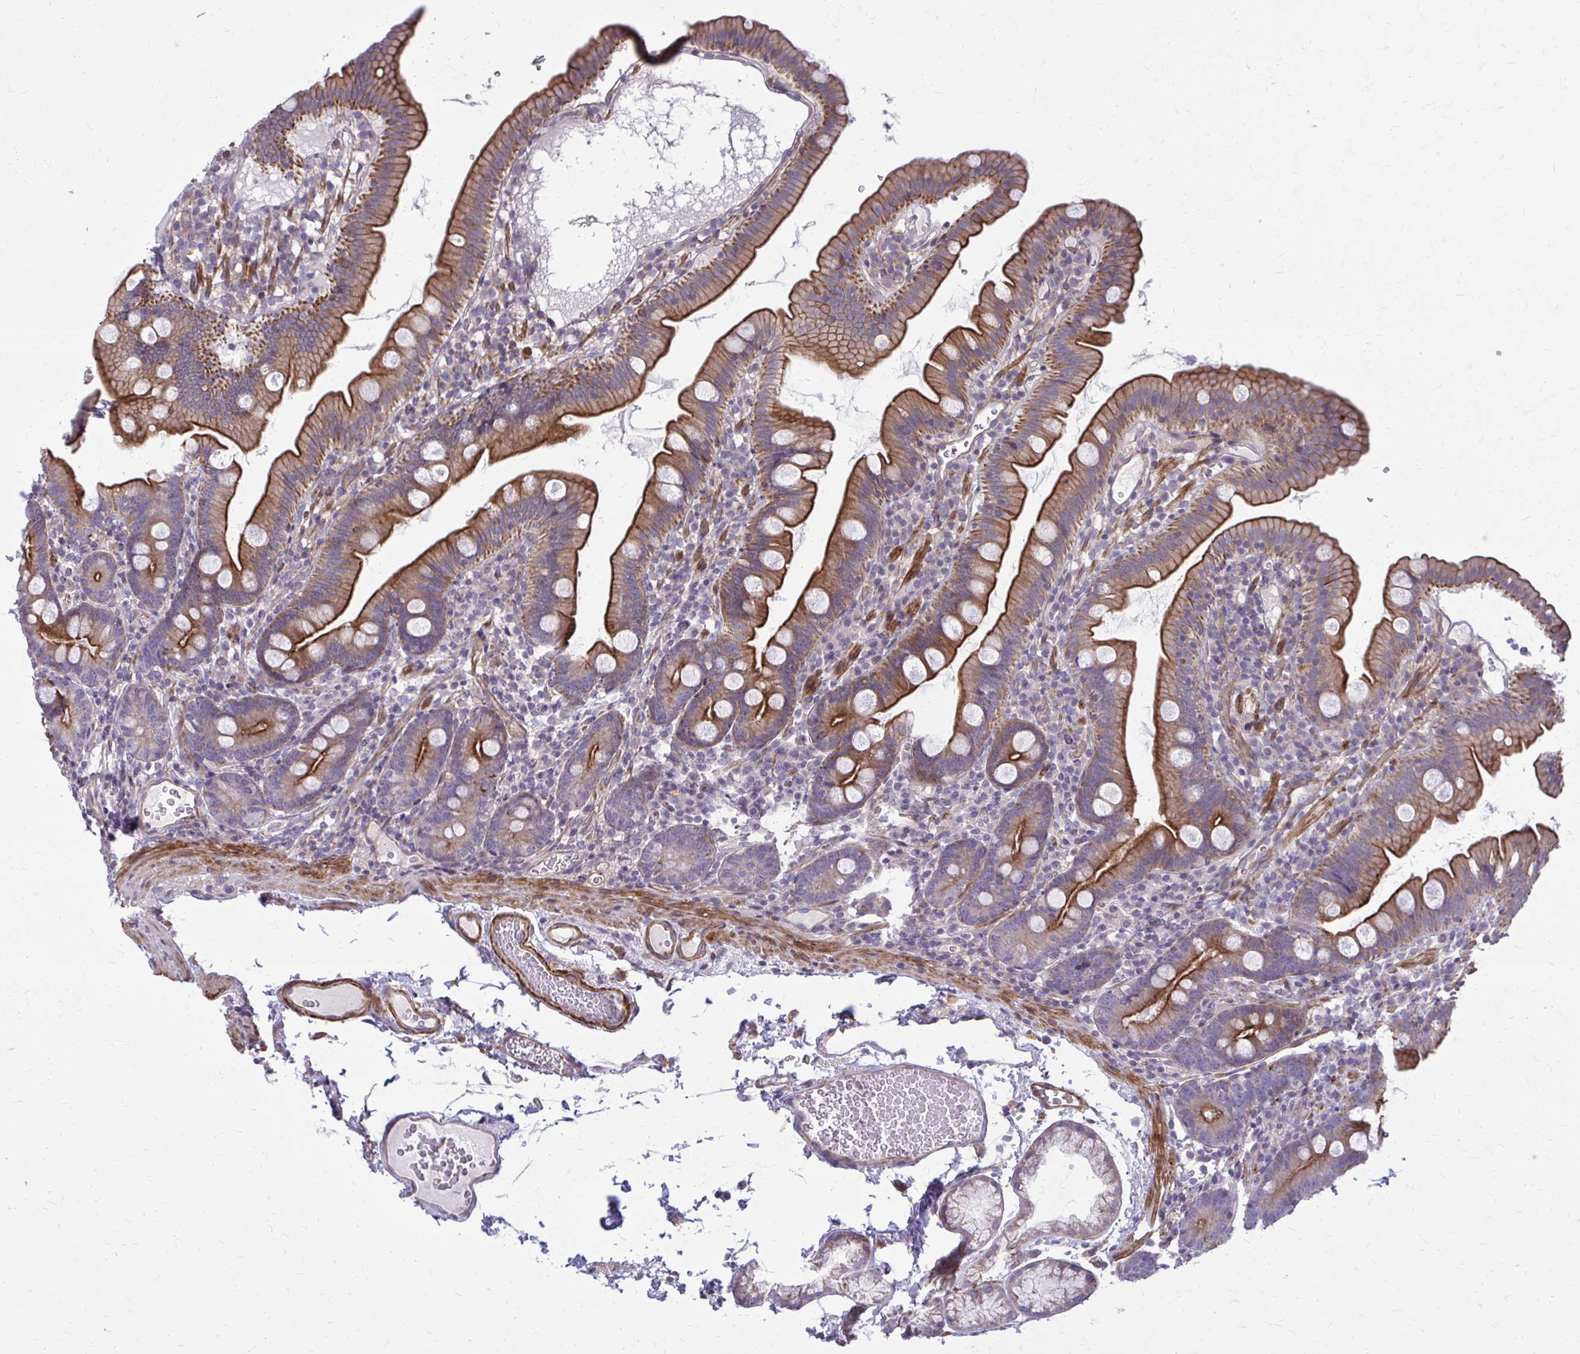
{"staining": {"intensity": "strong", "quantity": ">75%", "location": "cytoplasmic/membranous"}, "tissue": "duodenum", "cell_type": "Glandular cells", "image_type": "normal", "snomed": [{"axis": "morphology", "description": "Normal tissue, NOS"}, {"axis": "topography", "description": "Duodenum"}], "caption": "Immunohistochemical staining of benign human duodenum demonstrates >75% levels of strong cytoplasmic/membranous protein expression in about >75% of glandular cells. The protein is stained brown, and the nuclei are stained in blue (DAB IHC with brightfield microscopy, high magnification).", "gene": "FAP", "patient": {"sex": "female", "age": 67}}